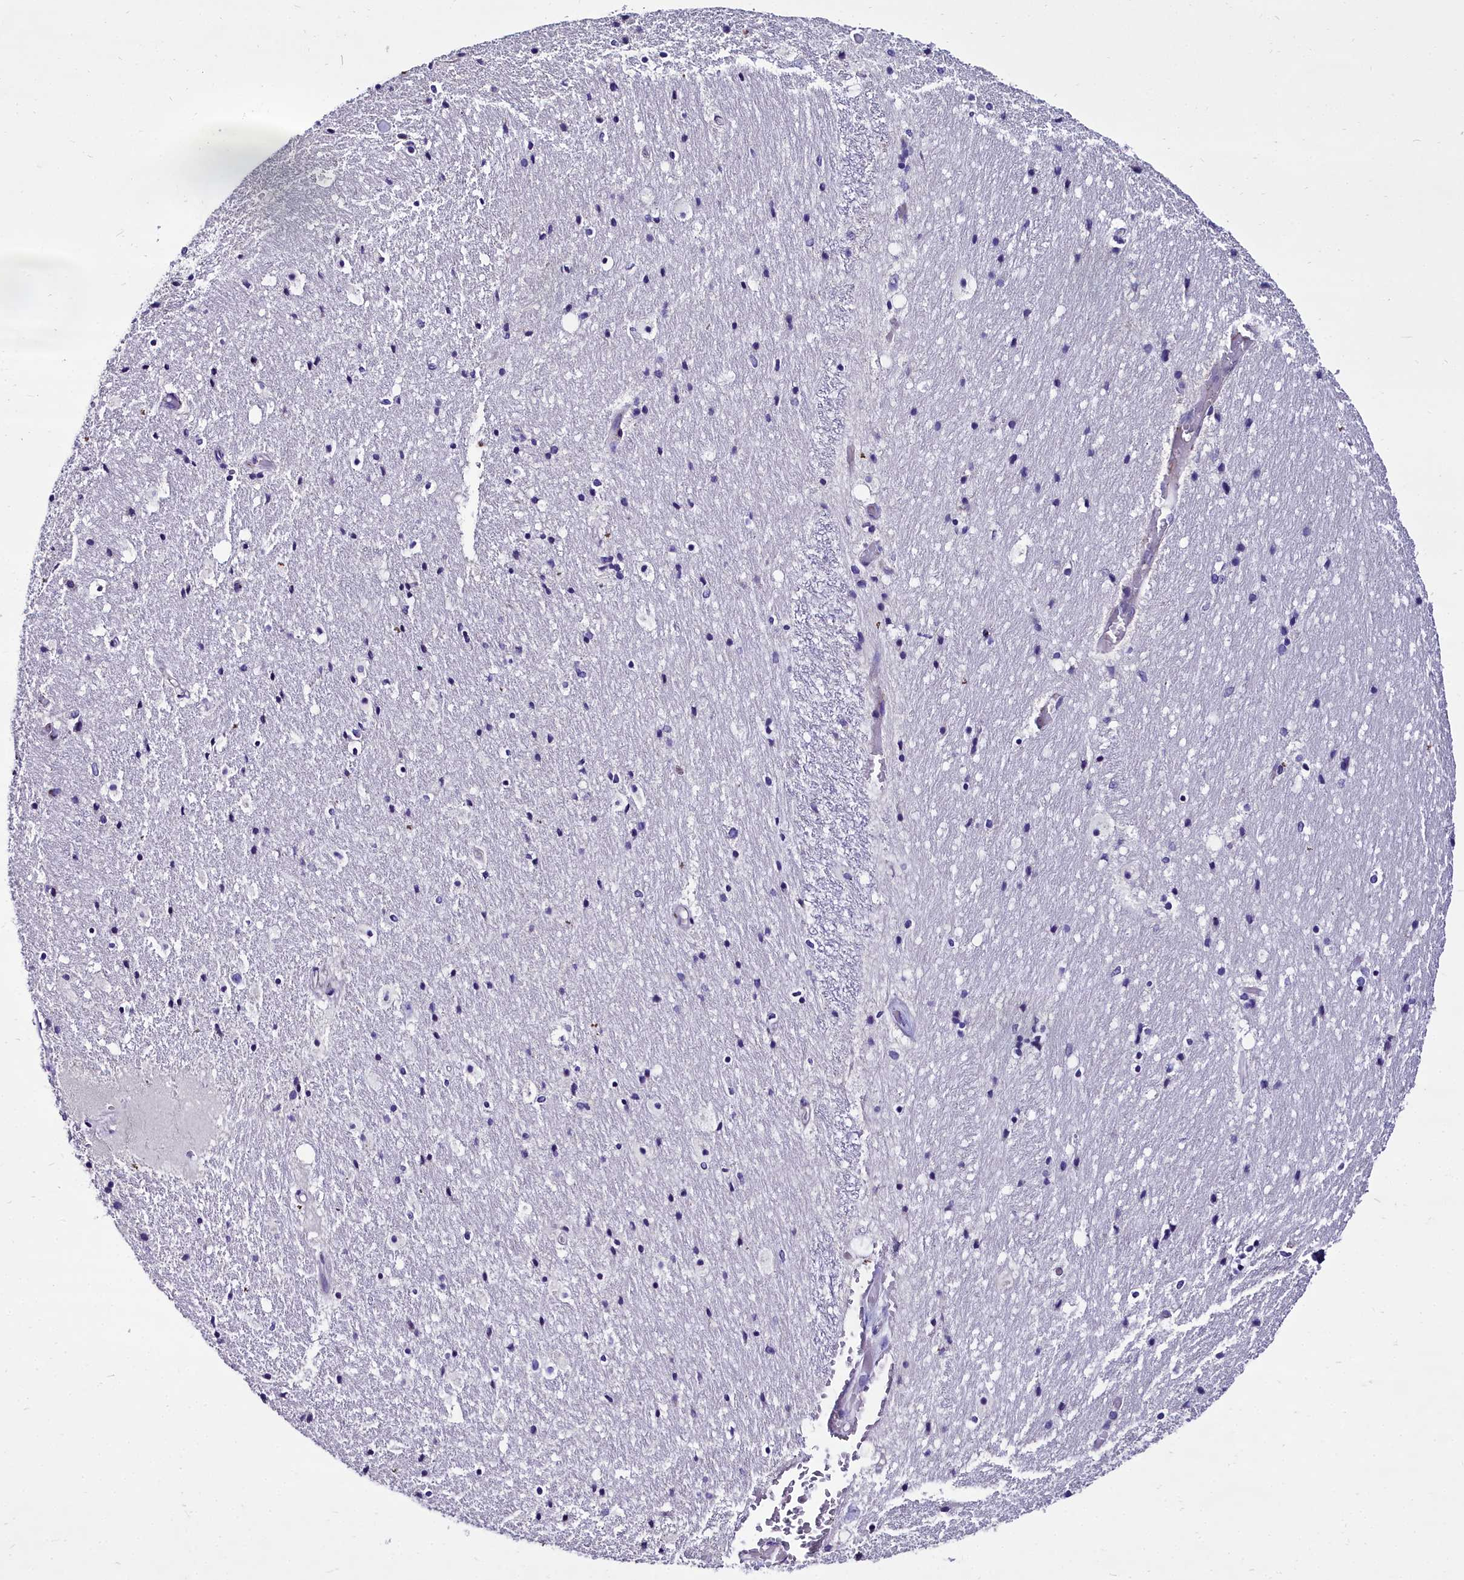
{"staining": {"intensity": "negative", "quantity": "none", "location": "none"}, "tissue": "hippocampus", "cell_type": "Glial cells", "image_type": "normal", "snomed": [{"axis": "morphology", "description": "Normal tissue, NOS"}, {"axis": "topography", "description": "Hippocampus"}], "caption": "The image exhibits no significant positivity in glial cells of hippocampus. Brightfield microscopy of IHC stained with DAB (brown) and hematoxylin (blue), captured at high magnification.", "gene": "MS4A18", "patient": {"sex": "female", "age": 52}}